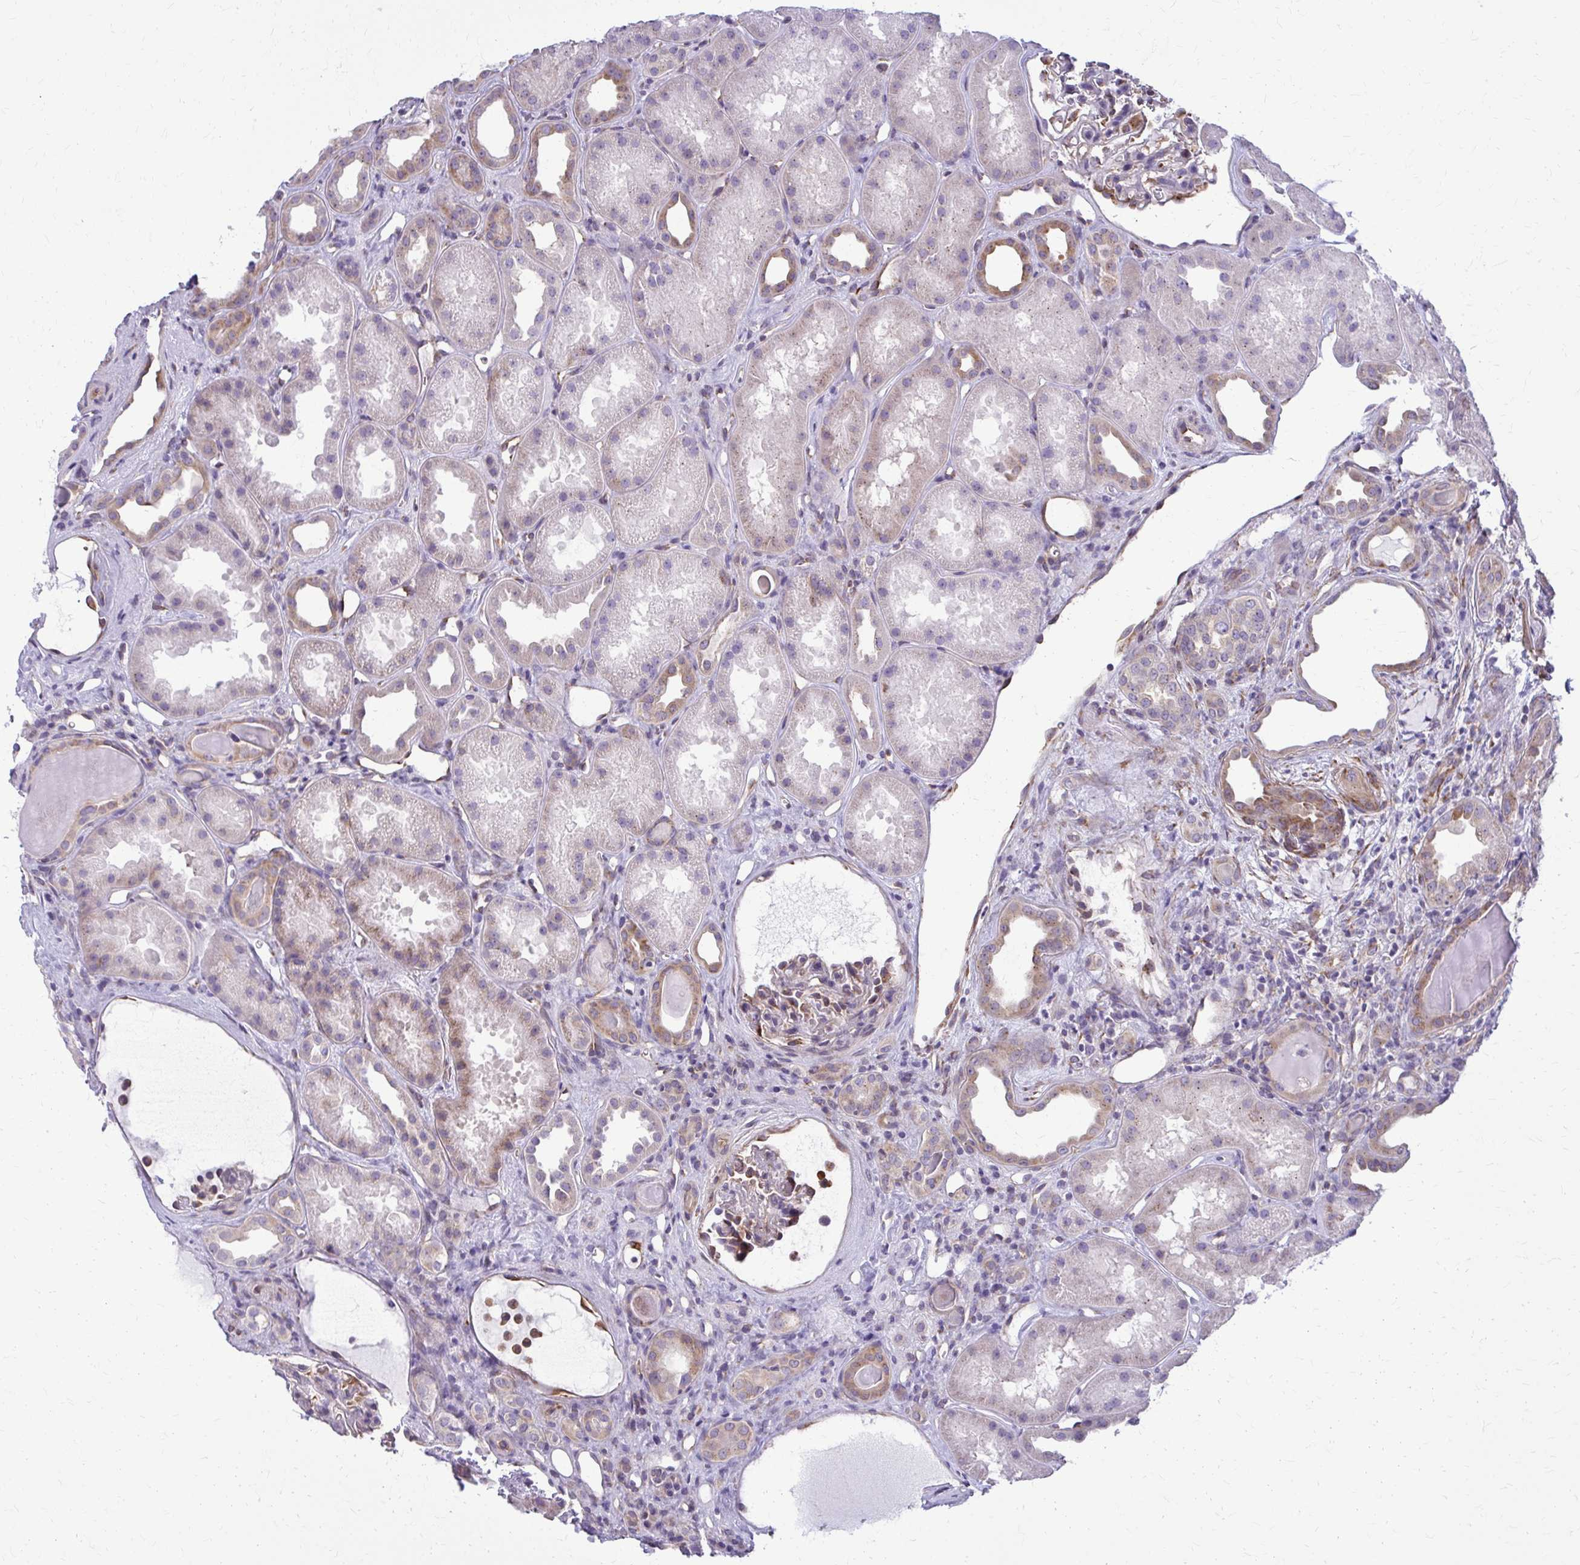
{"staining": {"intensity": "moderate", "quantity": "<25%", "location": "cytoplasmic/membranous"}, "tissue": "kidney", "cell_type": "Cells in glomeruli", "image_type": "normal", "snomed": [{"axis": "morphology", "description": "Normal tissue, NOS"}, {"axis": "topography", "description": "Kidney"}], "caption": "High-magnification brightfield microscopy of normal kidney stained with DAB (3,3'-diaminobenzidine) (brown) and counterstained with hematoxylin (blue). cells in glomeruli exhibit moderate cytoplasmic/membranous staining is identified in about<25% of cells.", "gene": "DEPP1", "patient": {"sex": "male", "age": 61}}